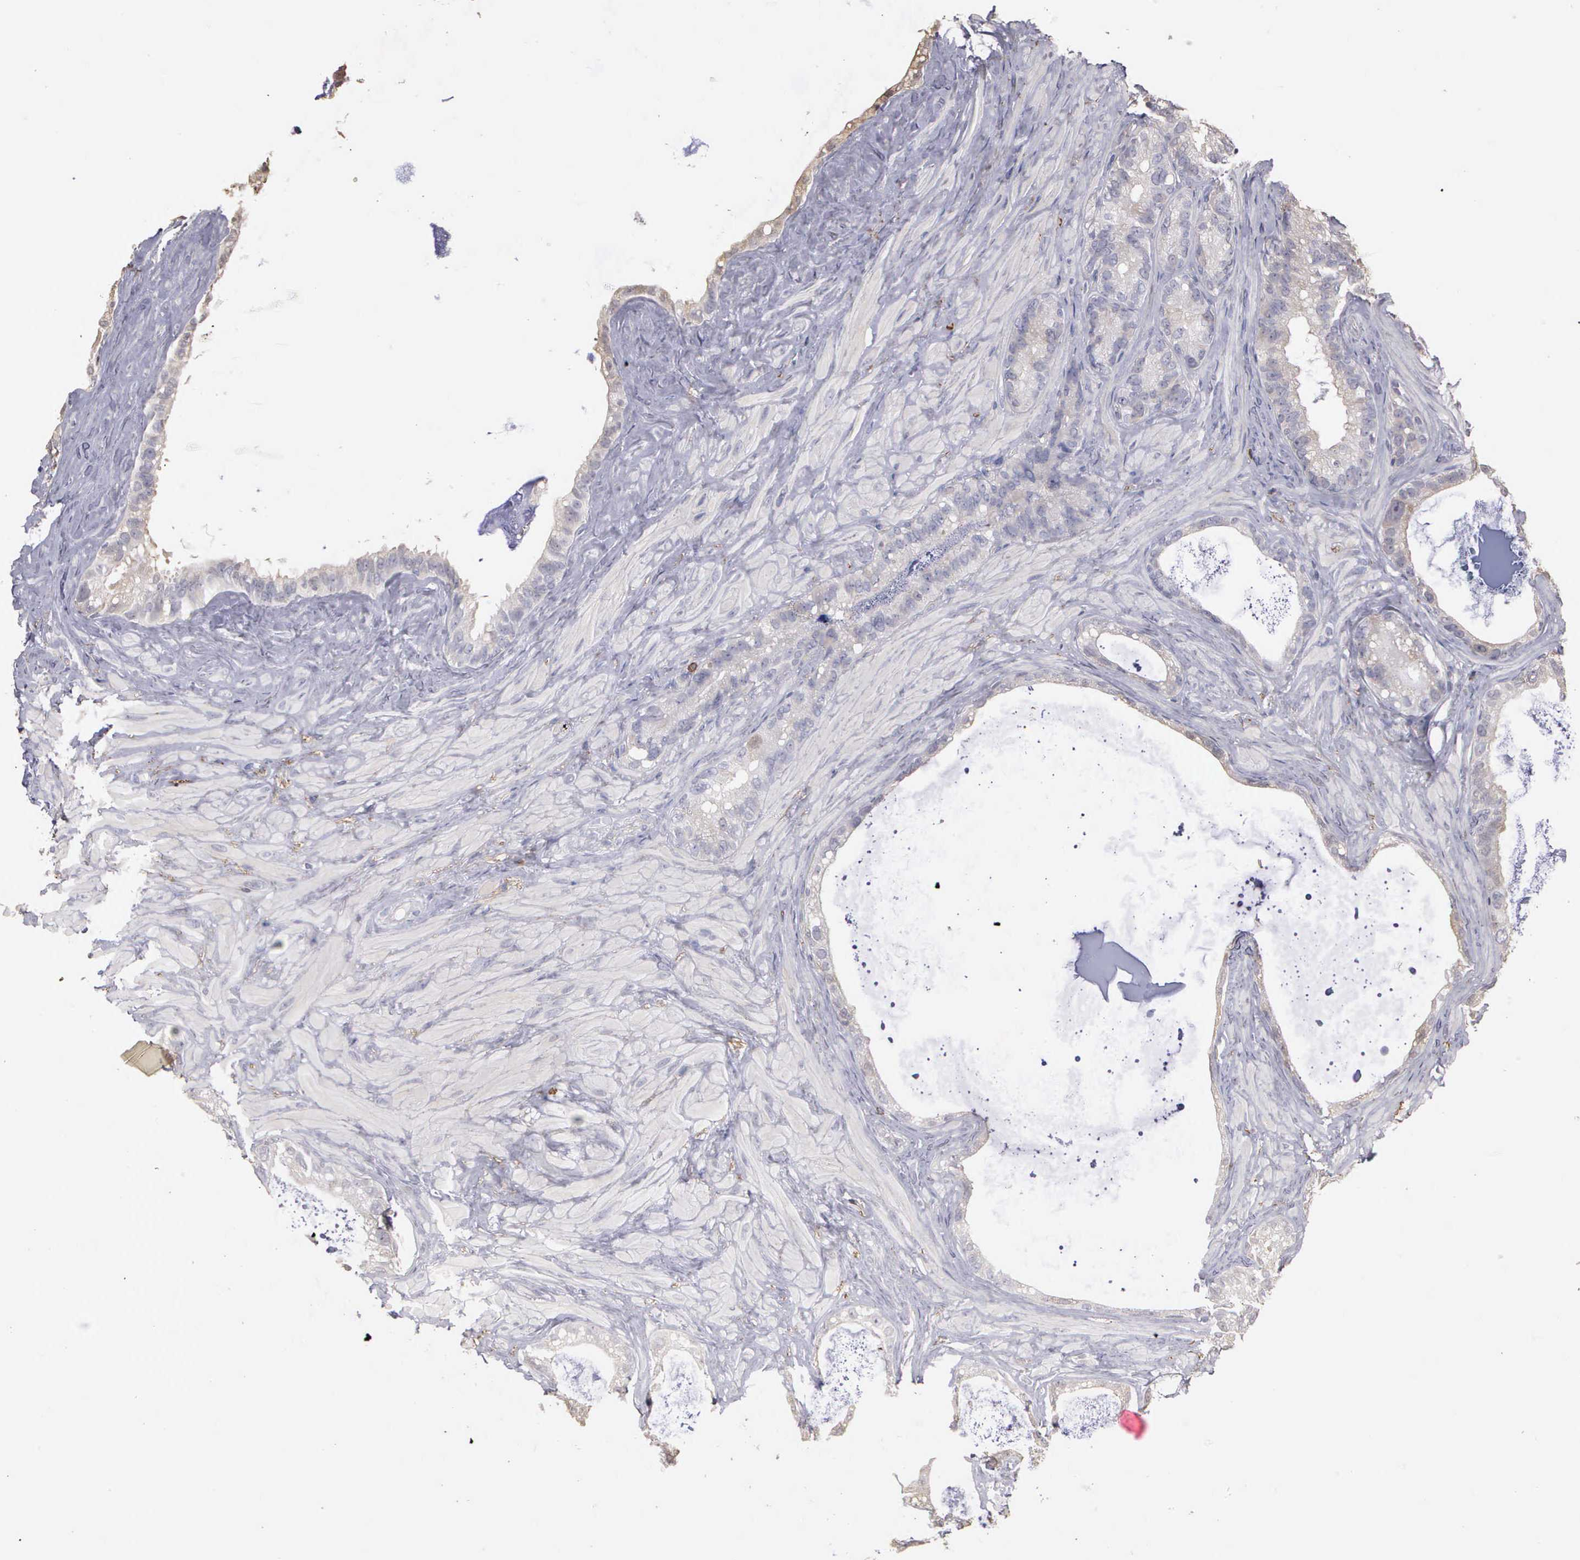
{"staining": {"intensity": "negative", "quantity": "none", "location": "none"}, "tissue": "seminal vesicle", "cell_type": "Glandular cells", "image_type": "normal", "snomed": [{"axis": "morphology", "description": "Normal tissue, NOS"}, {"axis": "topography", "description": "Seminal veicle"}], "caption": "A photomicrograph of seminal vesicle stained for a protein exhibits no brown staining in glandular cells. The staining was performed using DAB (3,3'-diaminobenzidine) to visualize the protein expression in brown, while the nuclei were stained in blue with hematoxylin (Magnification: 20x).", "gene": "ENO3", "patient": {"sex": "male", "age": 63}}